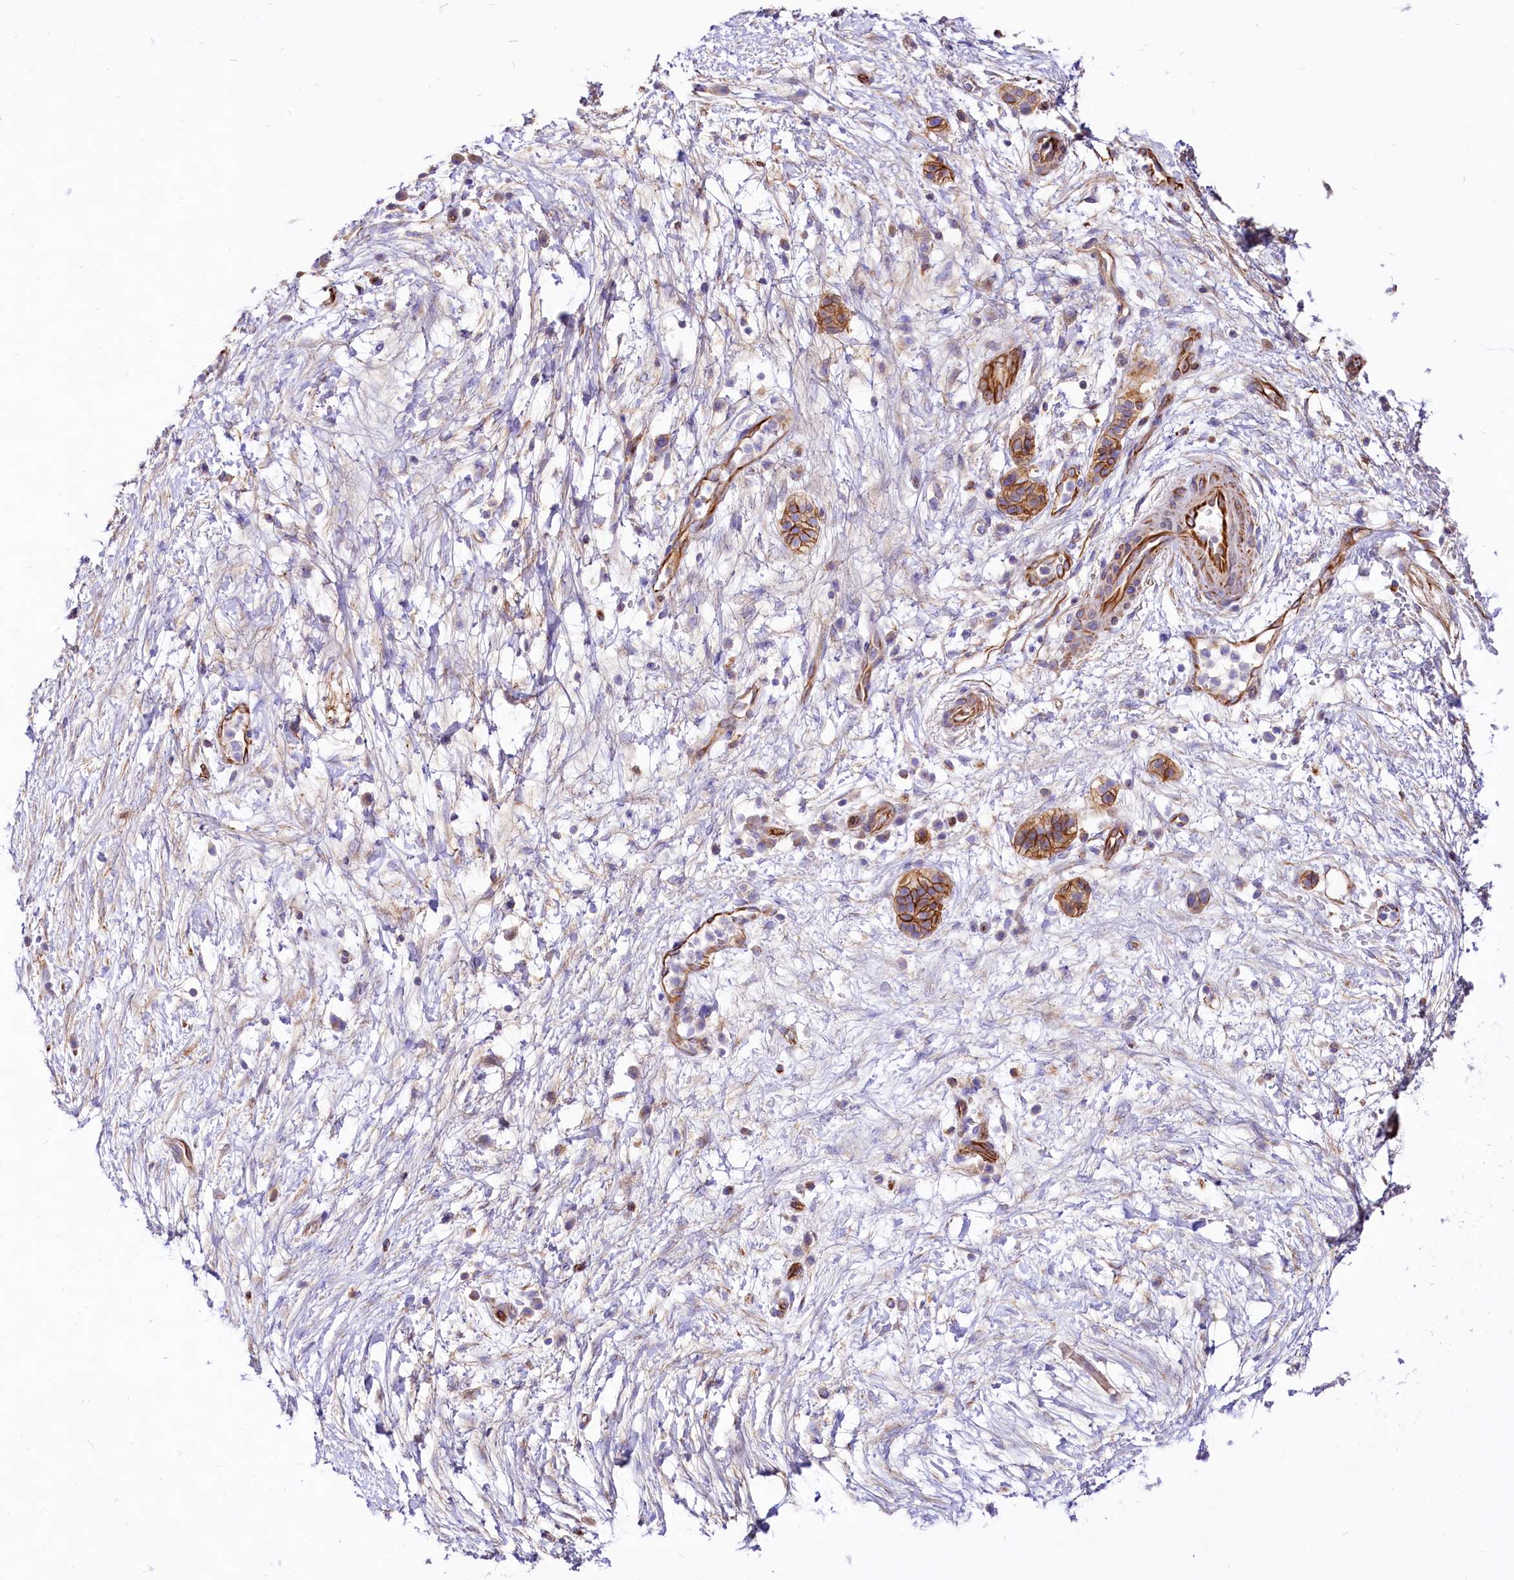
{"staining": {"intensity": "moderate", "quantity": ">75%", "location": "cytoplasmic/membranous"}, "tissue": "pancreatic cancer", "cell_type": "Tumor cells", "image_type": "cancer", "snomed": [{"axis": "morphology", "description": "Adenocarcinoma, NOS"}, {"axis": "topography", "description": "Pancreas"}], "caption": "A histopathology image of pancreatic cancer stained for a protein exhibits moderate cytoplasmic/membranous brown staining in tumor cells.", "gene": "CD99", "patient": {"sex": "male", "age": 68}}